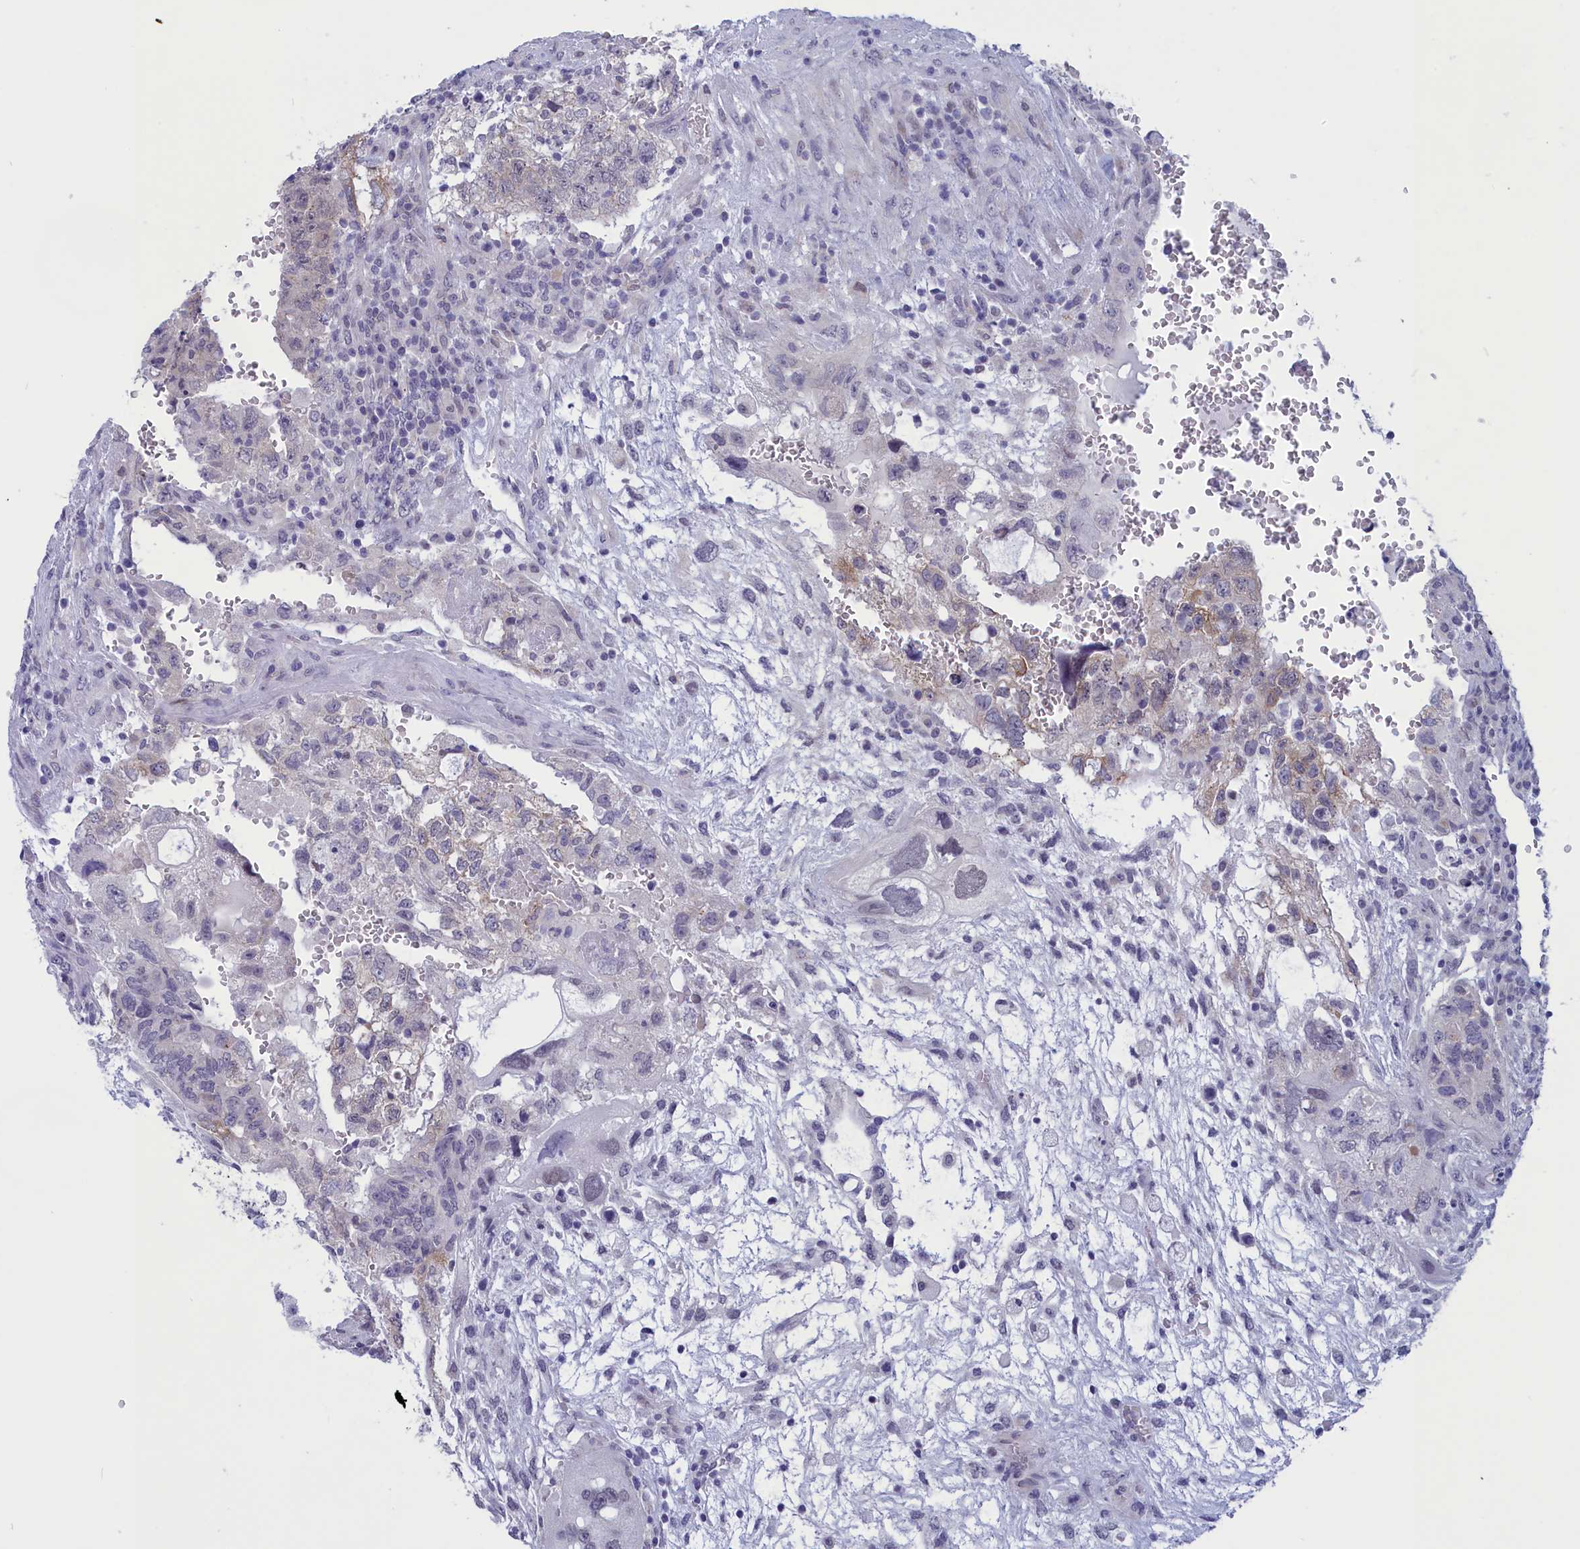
{"staining": {"intensity": "weak", "quantity": "<25%", "location": "cytoplasmic/membranous"}, "tissue": "testis cancer", "cell_type": "Tumor cells", "image_type": "cancer", "snomed": [{"axis": "morphology", "description": "Carcinoma, Embryonal, NOS"}, {"axis": "topography", "description": "Testis"}], "caption": "DAB immunohistochemical staining of human embryonal carcinoma (testis) demonstrates no significant expression in tumor cells. Brightfield microscopy of immunohistochemistry (IHC) stained with DAB (brown) and hematoxylin (blue), captured at high magnification.", "gene": "ELOA2", "patient": {"sex": "male", "age": 36}}